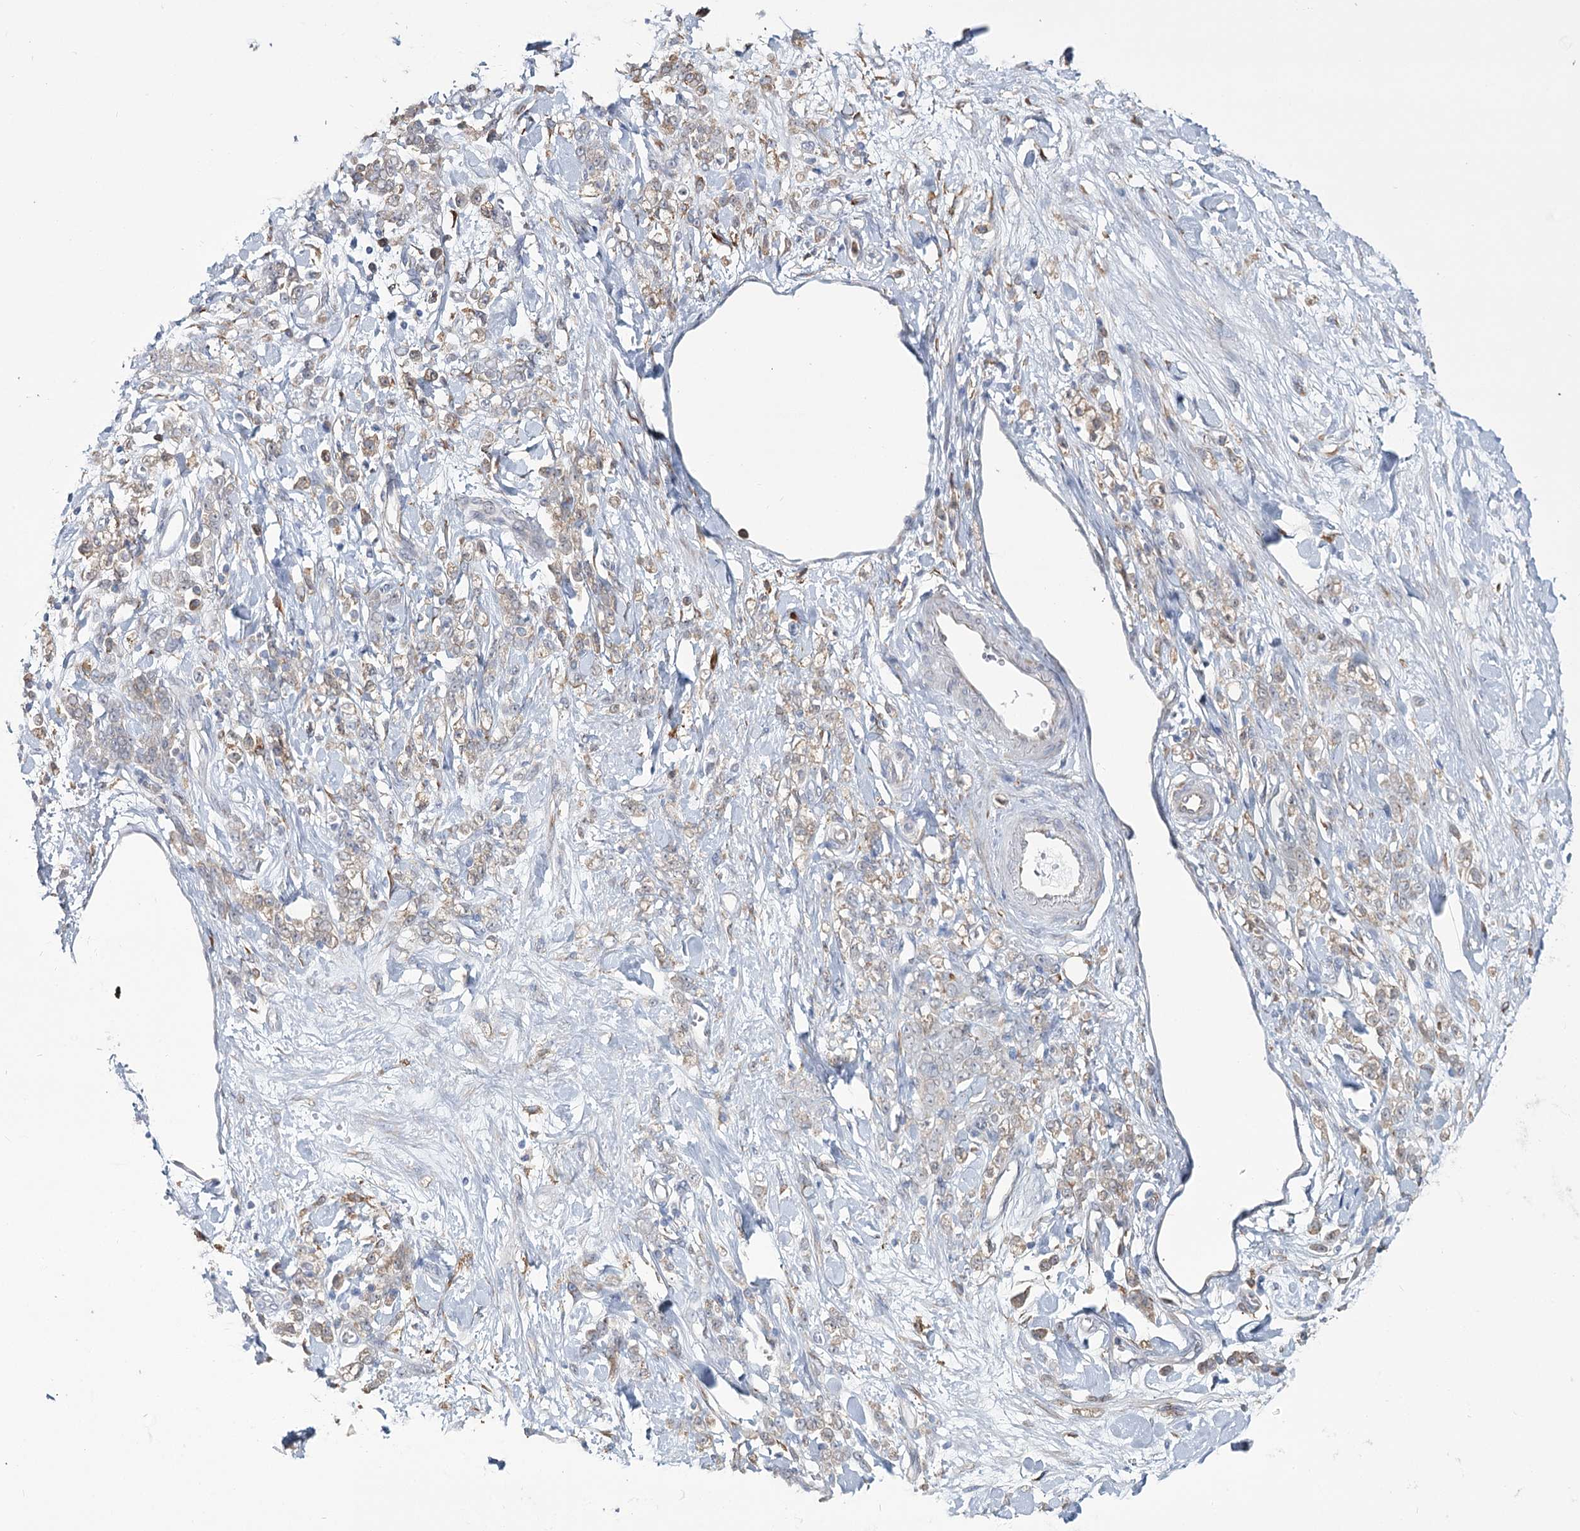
{"staining": {"intensity": "negative", "quantity": "none", "location": "none"}, "tissue": "stomach cancer", "cell_type": "Tumor cells", "image_type": "cancer", "snomed": [{"axis": "morphology", "description": "Normal tissue, NOS"}, {"axis": "morphology", "description": "Adenocarcinoma, NOS"}, {"axis": "topography", "description": "Stomach"}], "caption": "Adenocarcinoma (stomach) was stained to show a protein in brown. There is no significant expression in tumor cells.", "gene": "ZCCHC9", "patient": {"sex": "male", "age": 82}}